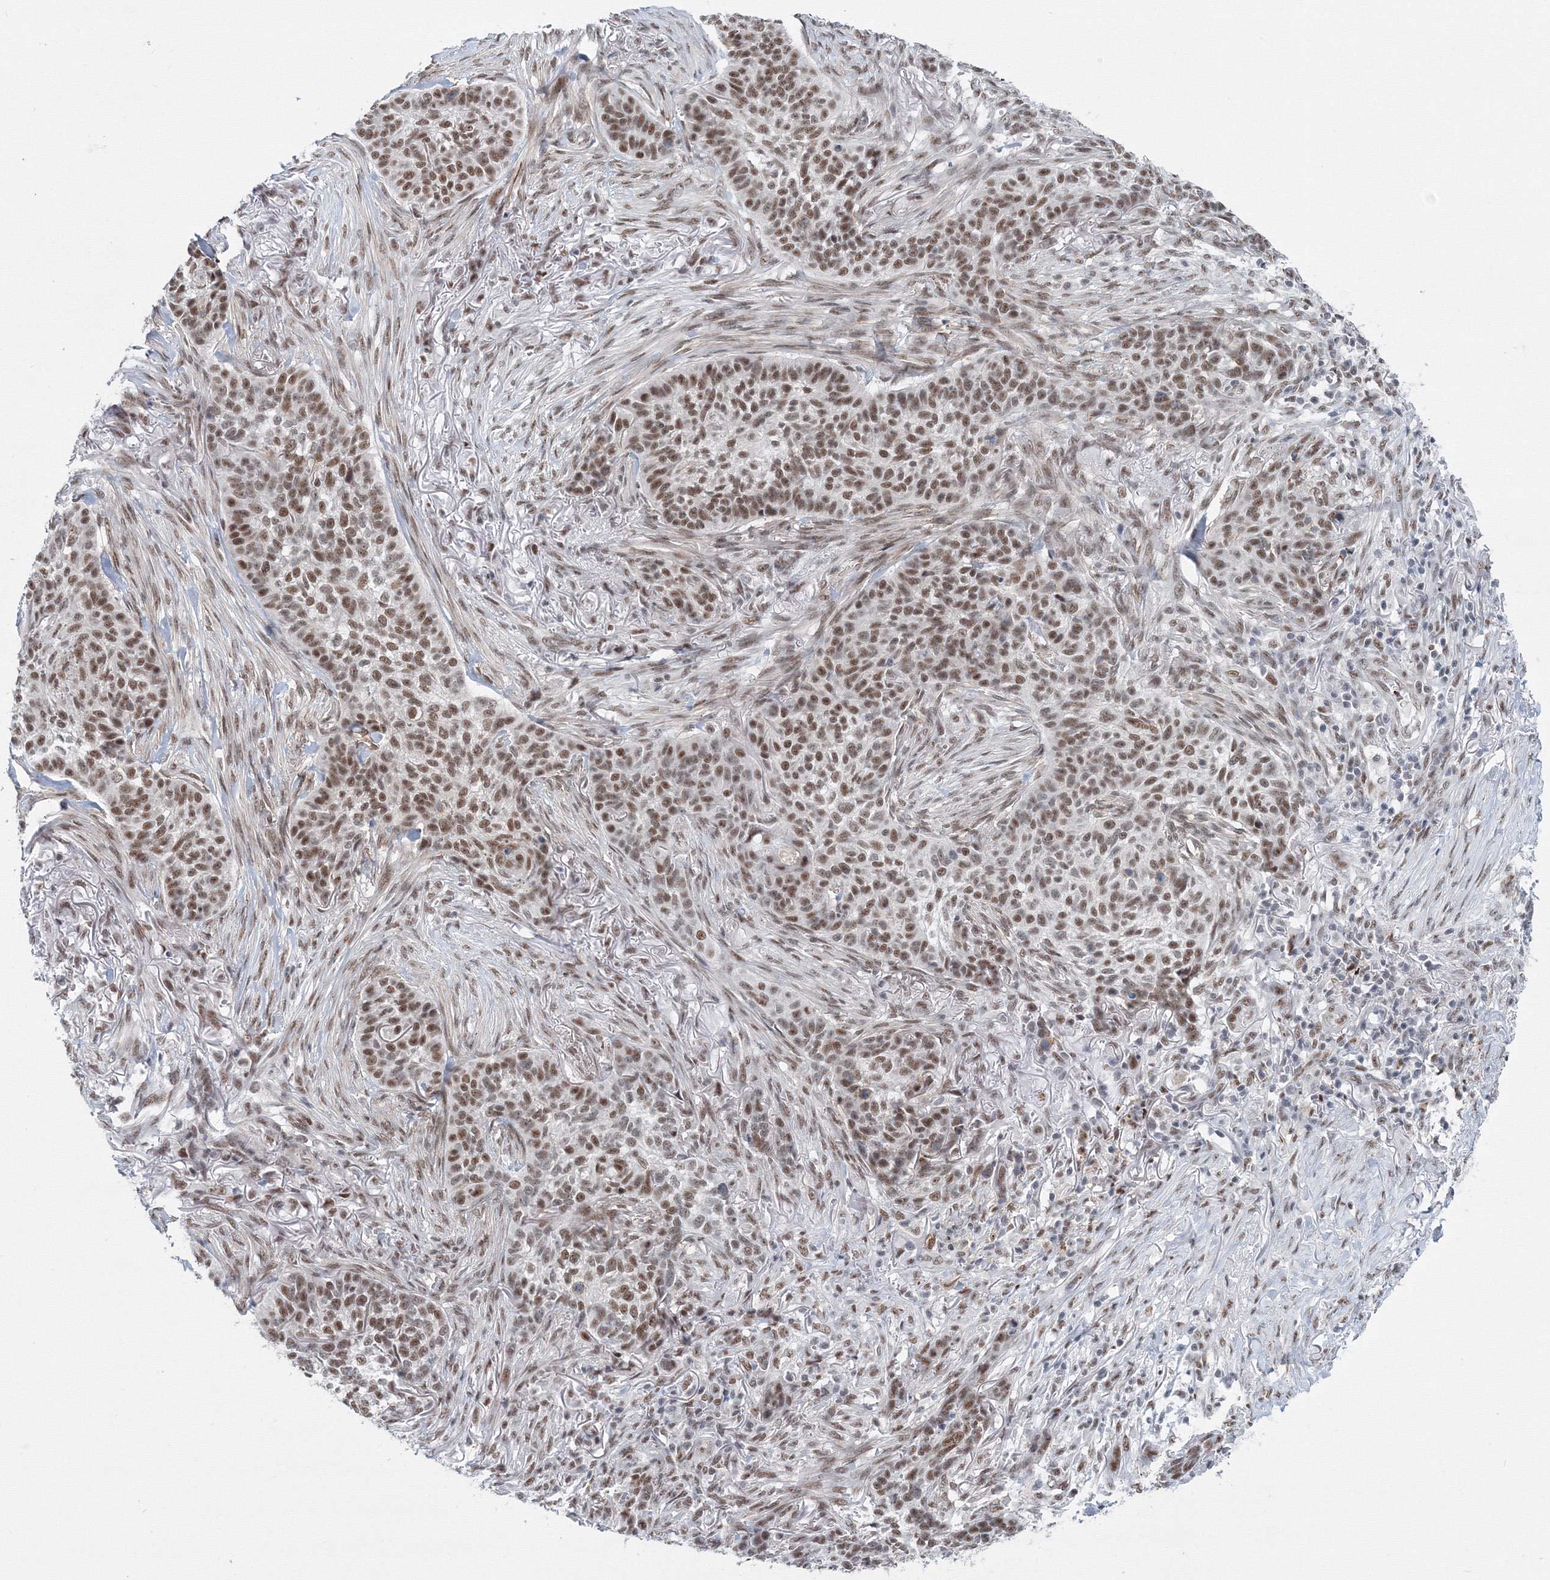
{"staining": {"intensity": "moderate", "quantity": ">75%", "location": "nuclear"}, "tissue": "skin cancer", "cell_type": "Tumor cells", "image_type": "cancer", "snomed": [{"axis": "morphology", "description": "Basal cell carcinoma"}, {"axis": "topography", "description": "Skin"}], "caption": "Skin cancer (basal cell carcinoma) stained for a protein demonstrates moderate nuclear positivity in tumor cells. (DAB (3,3'-diaminobenzidine) = brown stain, brightfield microscopy at high magnification).", "gene": "SF3B6", "patient": {"sex": "male", "age": 85}}